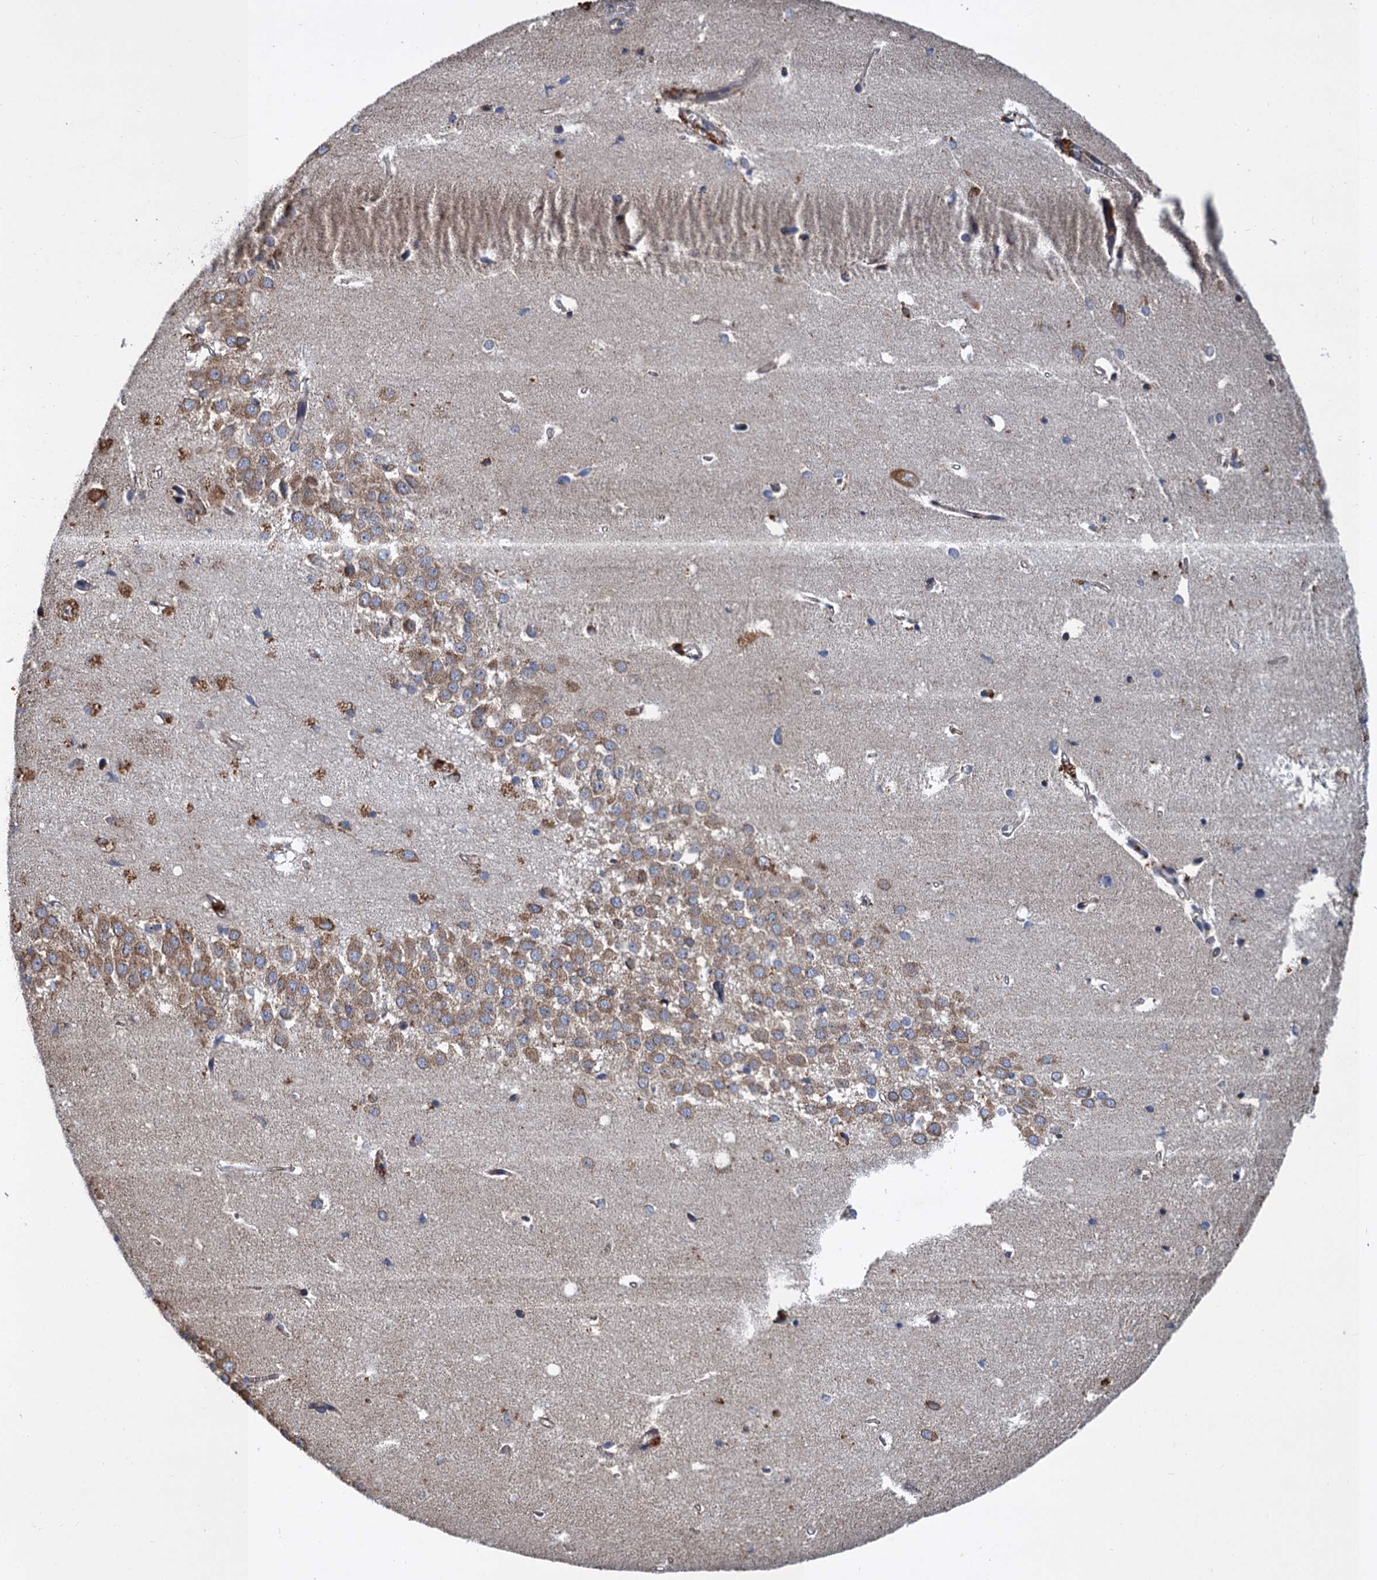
{"staining": {"intensity": "moderate", "quantity": "<25%", "location": "cytoplasmic/membranous"}, "tissue": "hippocampus", "cell_type": "Glial cells", "image_type": "normal", "snomed": [{"axis": "morphology", "description": "Normal tissue, NOS"}, {"axis": "topography", "description": "Hippocampus"}], "caption": "Benign hippocampus reveals moderate cytoplasmic/membranous positivity in about <25% of glial cells (brown staining indicates protein expression, while blue staining denotes nuclei)..", "gene": "LINS1", "patient": {"sex": "female", "age": 64}}